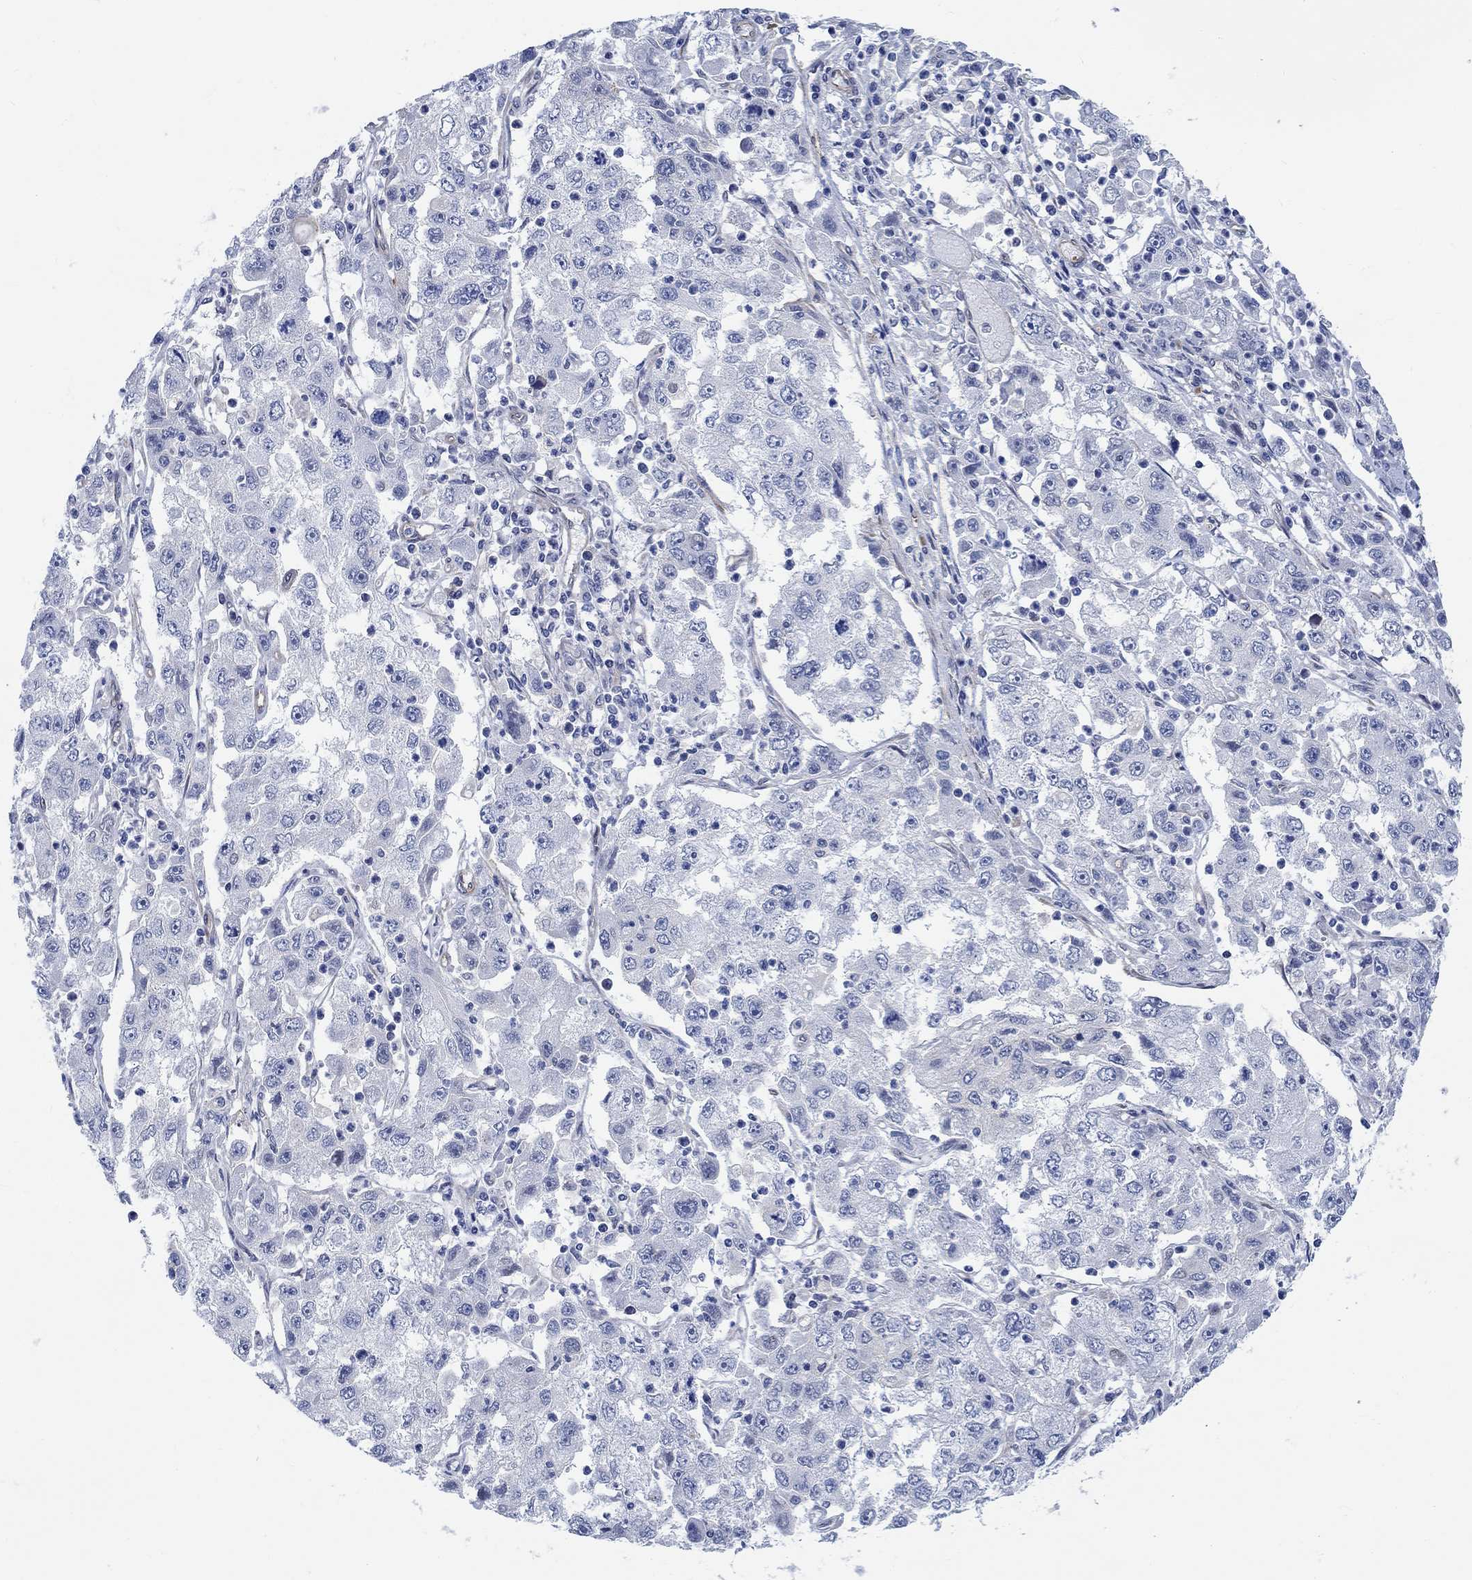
{"staining": {"intensity": "negative", "quantity": "none", "location": "none"}, "tissue": "cervical cancer", "cell_type": "Tumor cells", "image_type": "cancer", "snomed": [{"axis": "morphology", "description": "Squamous cell carcinoma, NOS"}, {"axis": "topography", "description": "Cervix"}], "caption": "Tumor cells are negative for protein expression in human cervical cancer.", "gene": "KCNH8", "patient": {"sex": "female", "age": 36}}